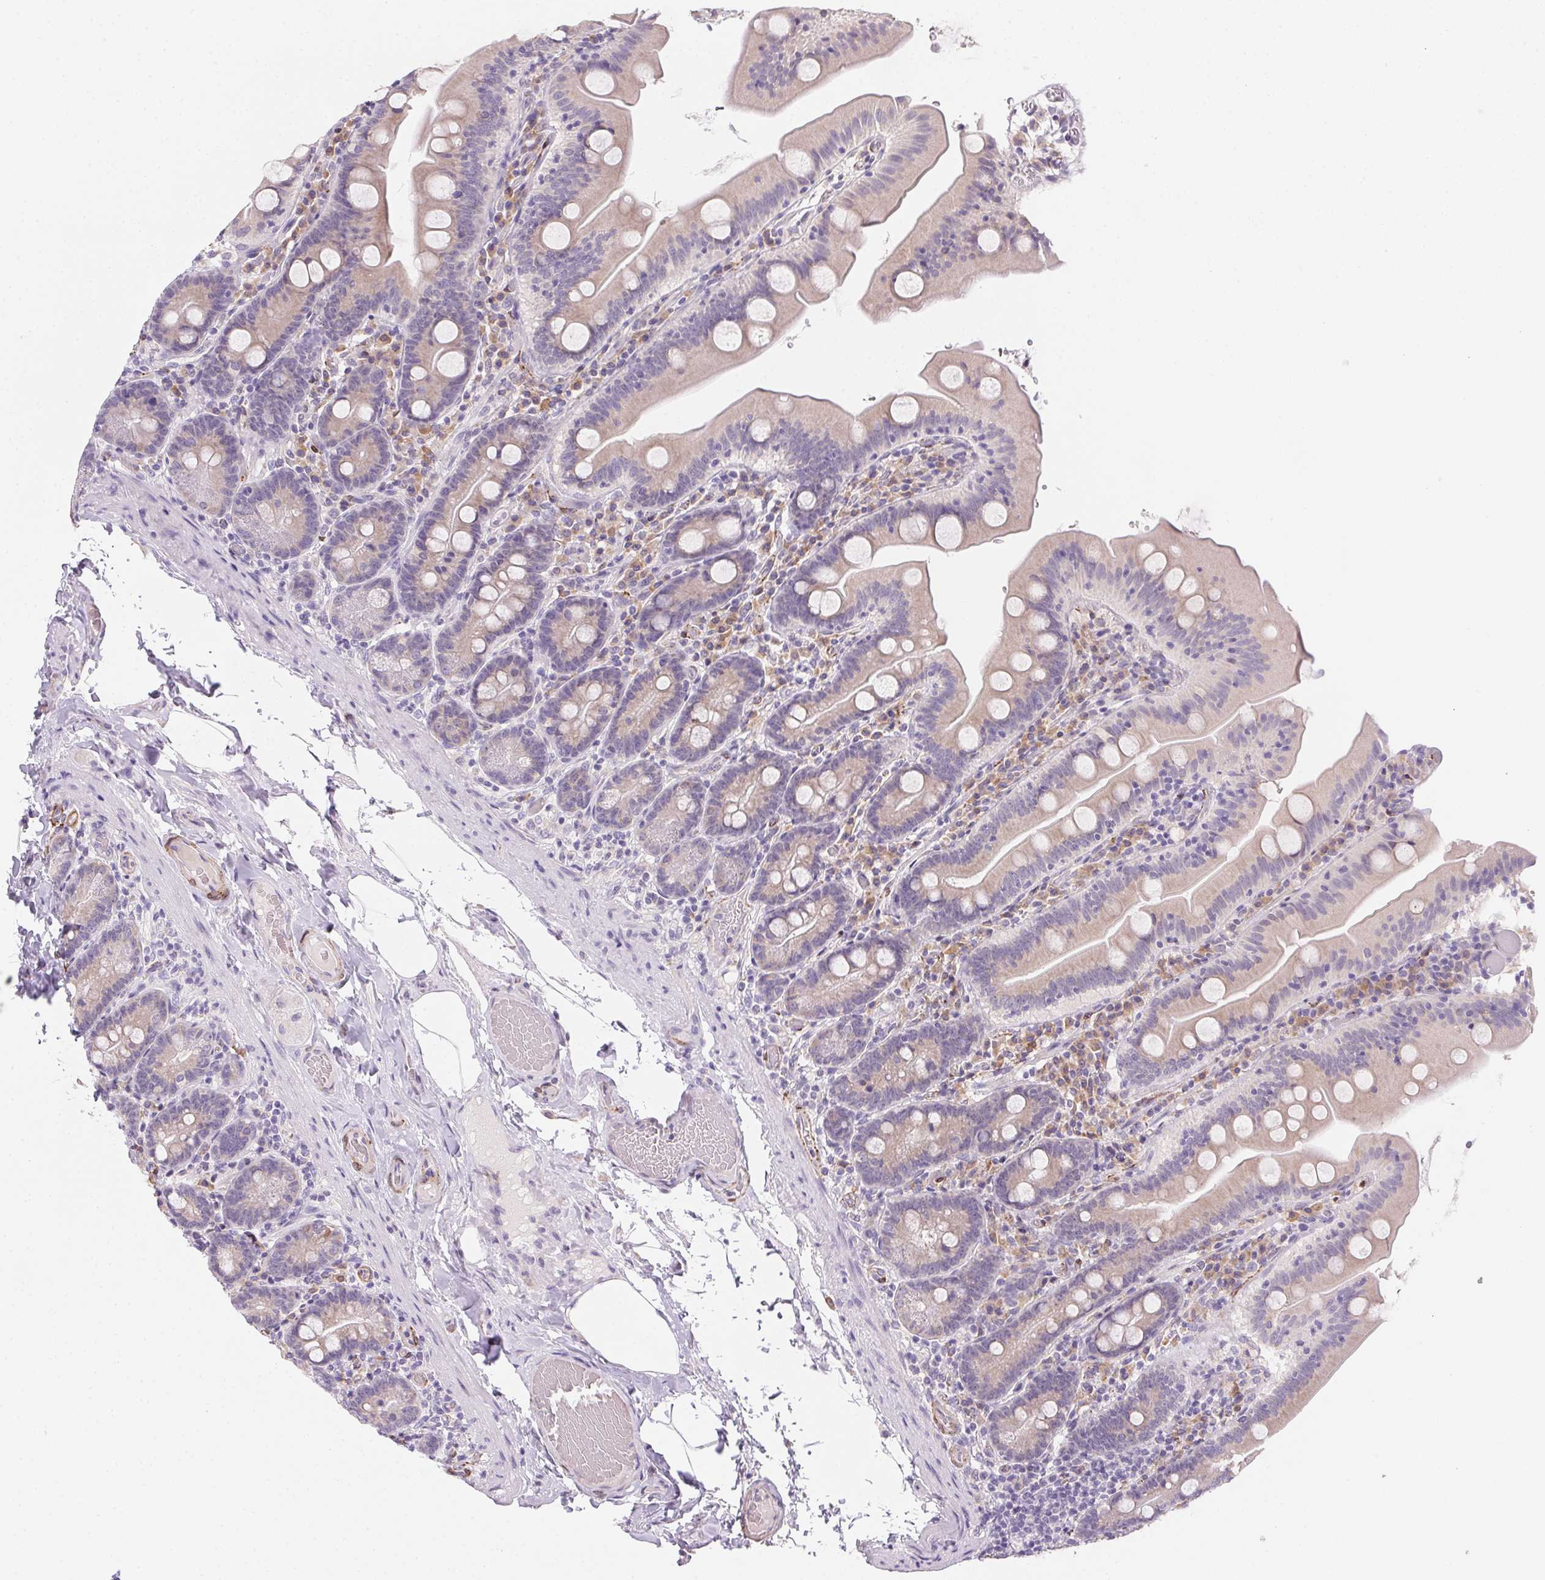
{"staining": {"intensity": "weak", "quantity": "25%-75%", "location": "cytoplasmic/membranous"}, "tissue": "small intestine", "cell_type": "Glandular cells", "image_type": "normal", "snomed": [{"axis": "morphology", "description": "Normal tissue, NOS"}, {"axis": "topography", "description": "Small intestine"}], "caption": "A low amount of weak cytoplasmic/membranous staining is appreciated in about 25%-75% of glandular cells in unremarkable small intestine.", "gene": "HRC", "patient": {"sex": "male", "age": 37}}